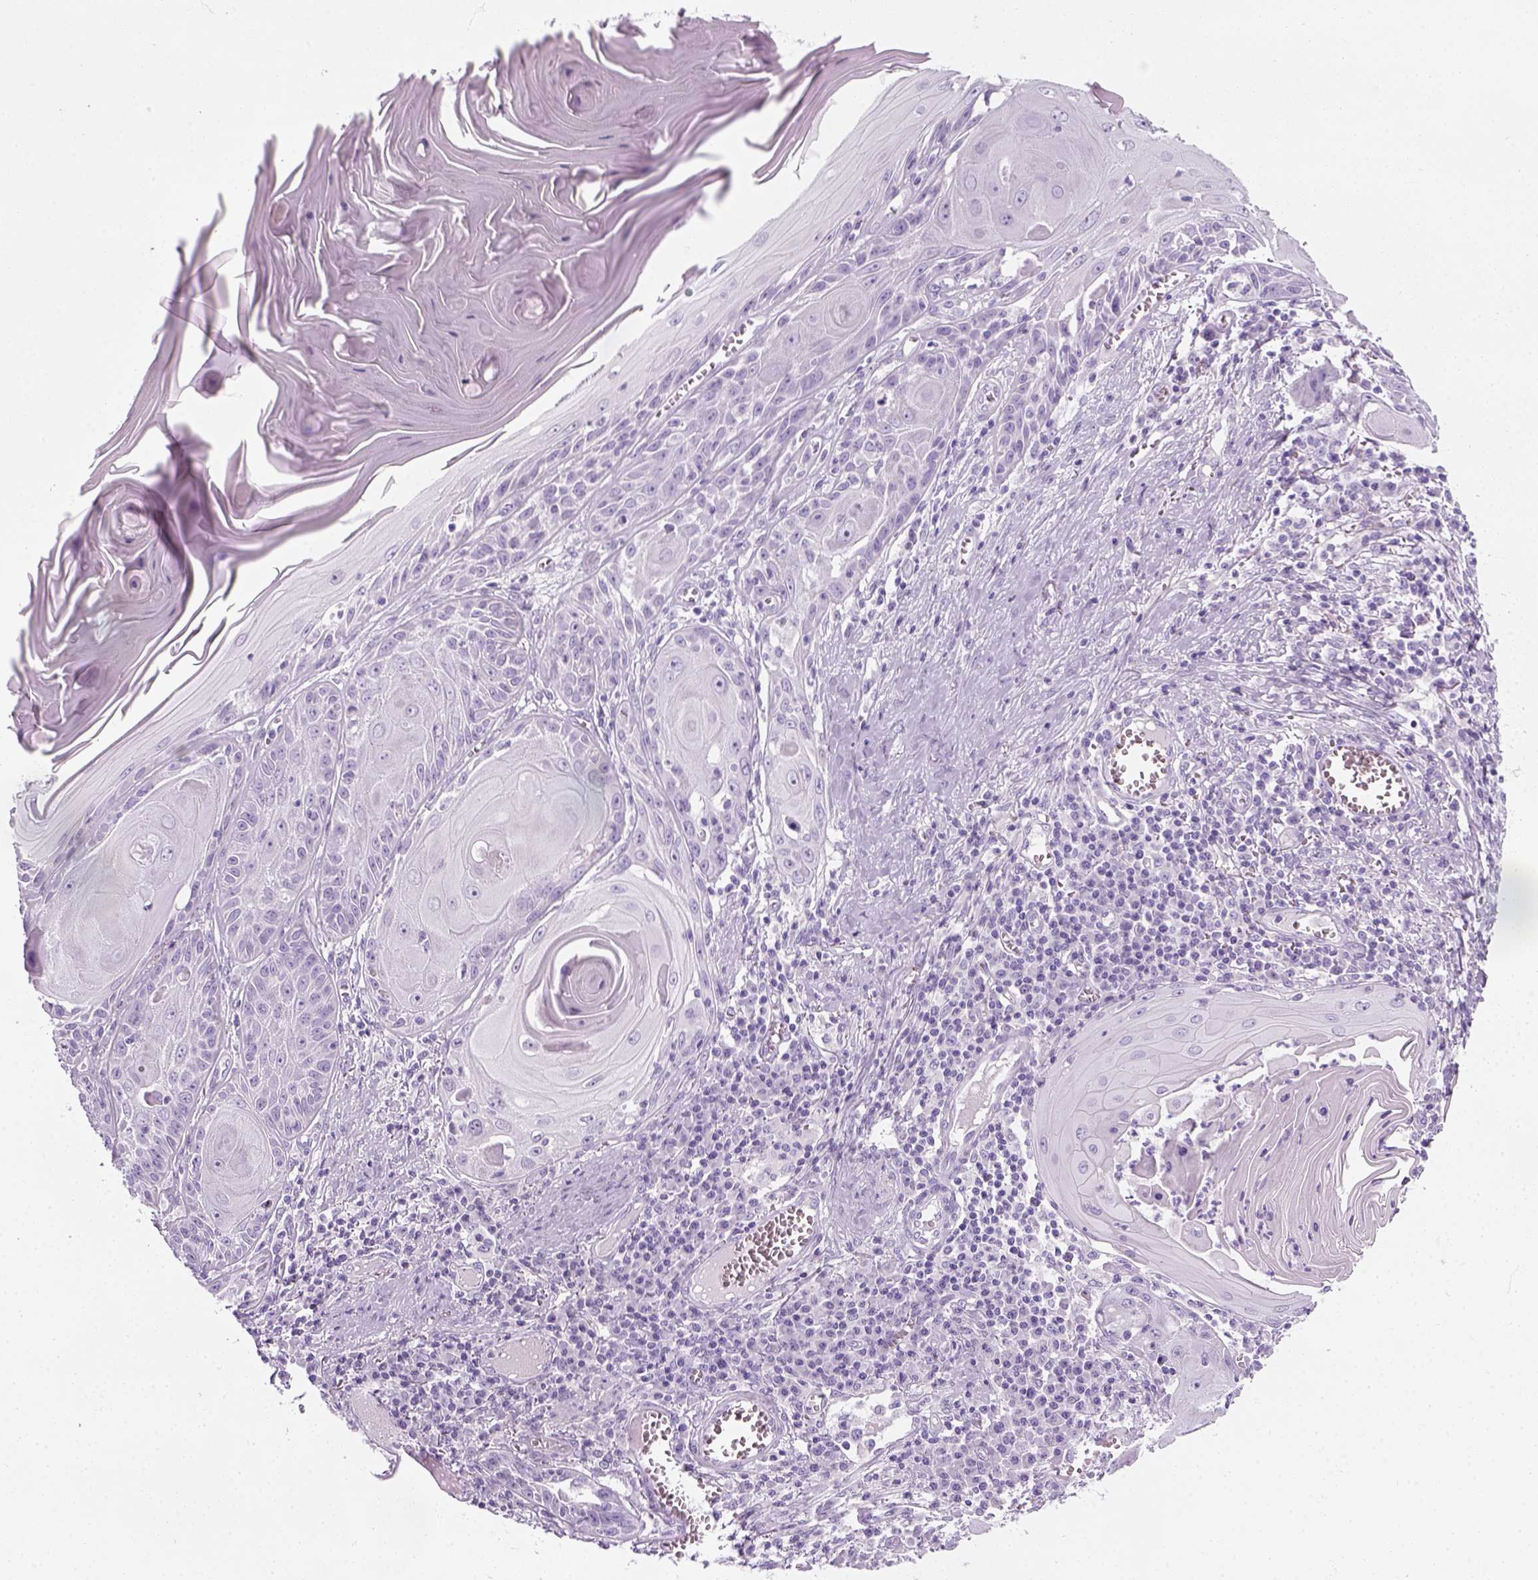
{"staining": {"intensity": "negative", "quantity": "none", "location": "none"}, "tissue": "skin cancer", "cell_type": "Tumor cells", "image_type": "cancer", "snomed": [{"axis": "morphology", "description": "Squamous cell carcinoma, NOS"}, {"axis": "topography", "description": "Skin"}, {"axis": "topography", "description": "Vulva"}], "caption": "There is no significant staining in tumor cells of skin cancer.", "gene": "SLC12A5", "patient": {"sex": "female", "age": 85}}